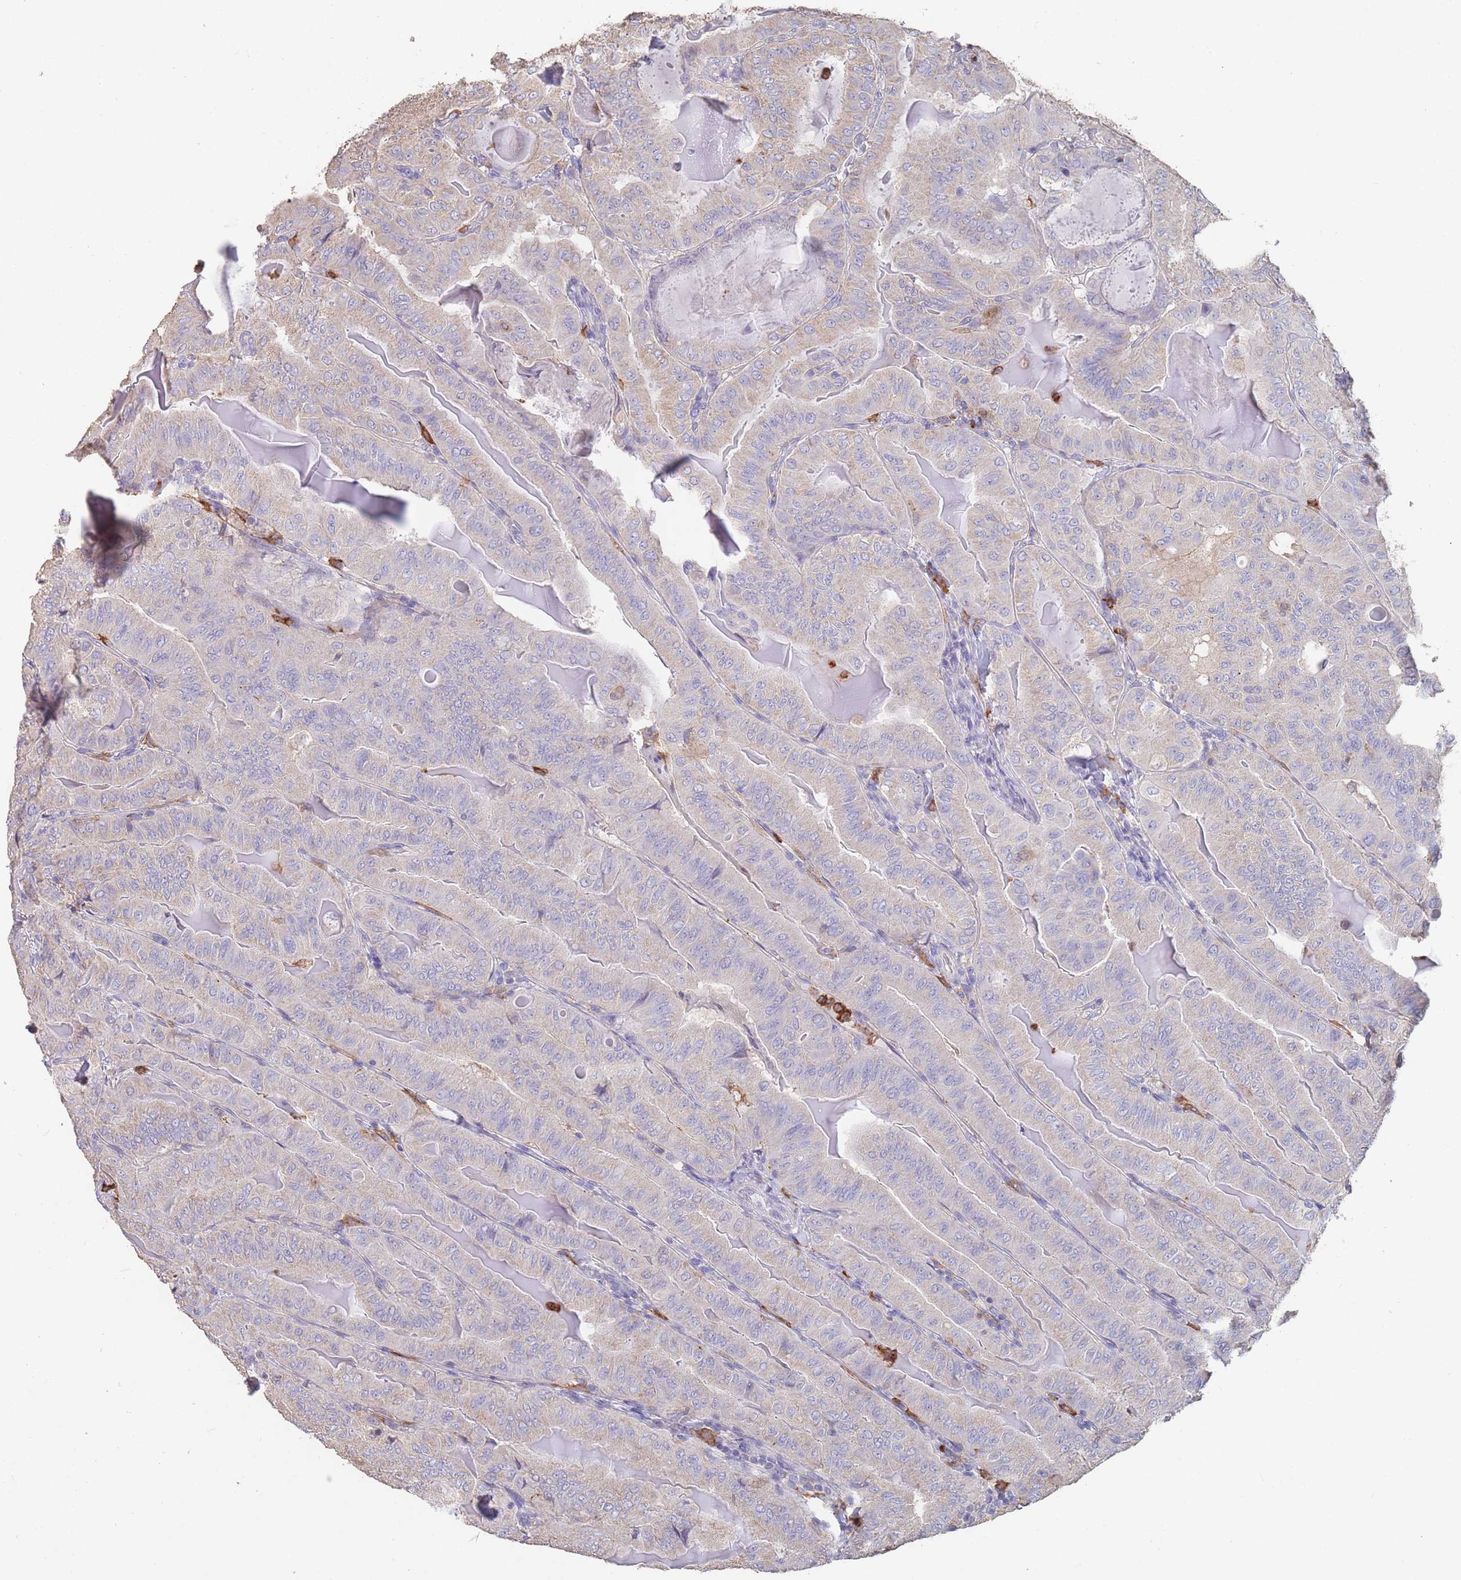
{"staining": {"intensity": "weak", "quantity": "<25%", "location": "cytoplasmic/membranous"}, "tissue": "thyroid cancer", "cell_type": "Tumor cells", "image_type": "cancer", "snomed": [{"axis": "morphology", "description": "Papillary adenocarcinoma, NOS"}, {"axis": "topography", "description": "Thyroid gland"}], "caption": "This histopathology image is of thyroid cancer (papillary adenocarcinoma) stained with immunohistochemistry (IHC) to label a protein in brown with the nuclei are counter-stained blue. There is no expression in tumor cells.", "gene": "CLEC12A", "patient": {"sex": "female", "age": 68}}